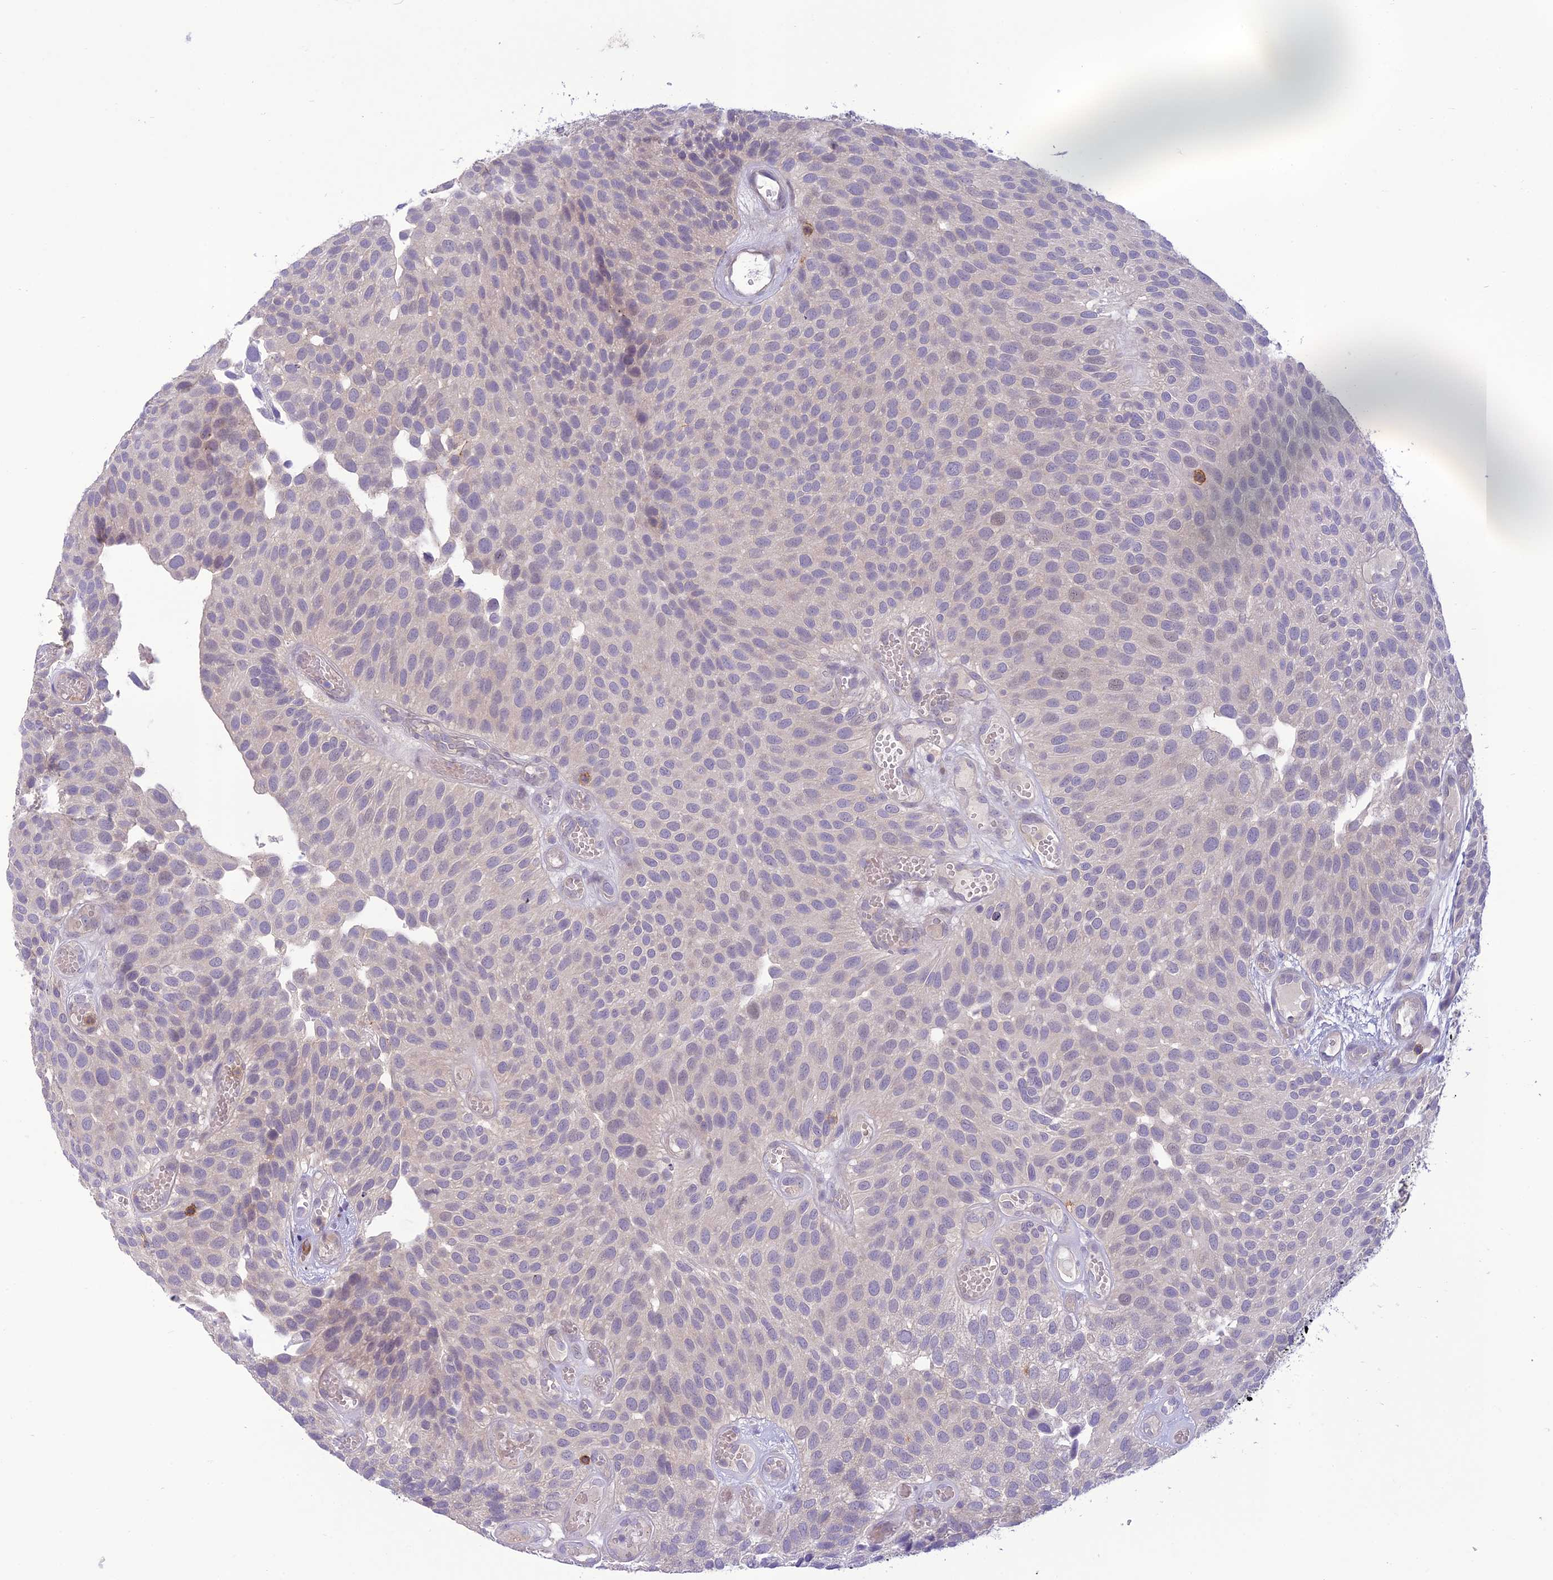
{"staining": {"intensity": "weak", "quantity": "<25%", "location": "nuclear"}, "tissue": "urothelial cancer", "cell_type": "Tumor cells", "image_type": "cancer", "snomed": [{"axis": "morphology", "description": "Urothelial carcinoma, Low grade"}, {"axis": "topography", "description": "Urinary bladder"}], "caption": "Immunohistochemistry photomicrograph of human urothelial cancer stained for a protein (brown), which demonstrates no positivity in tumor cells.", "gene": "ITGAE", "patient": {"sex": "male", "age": 89}}